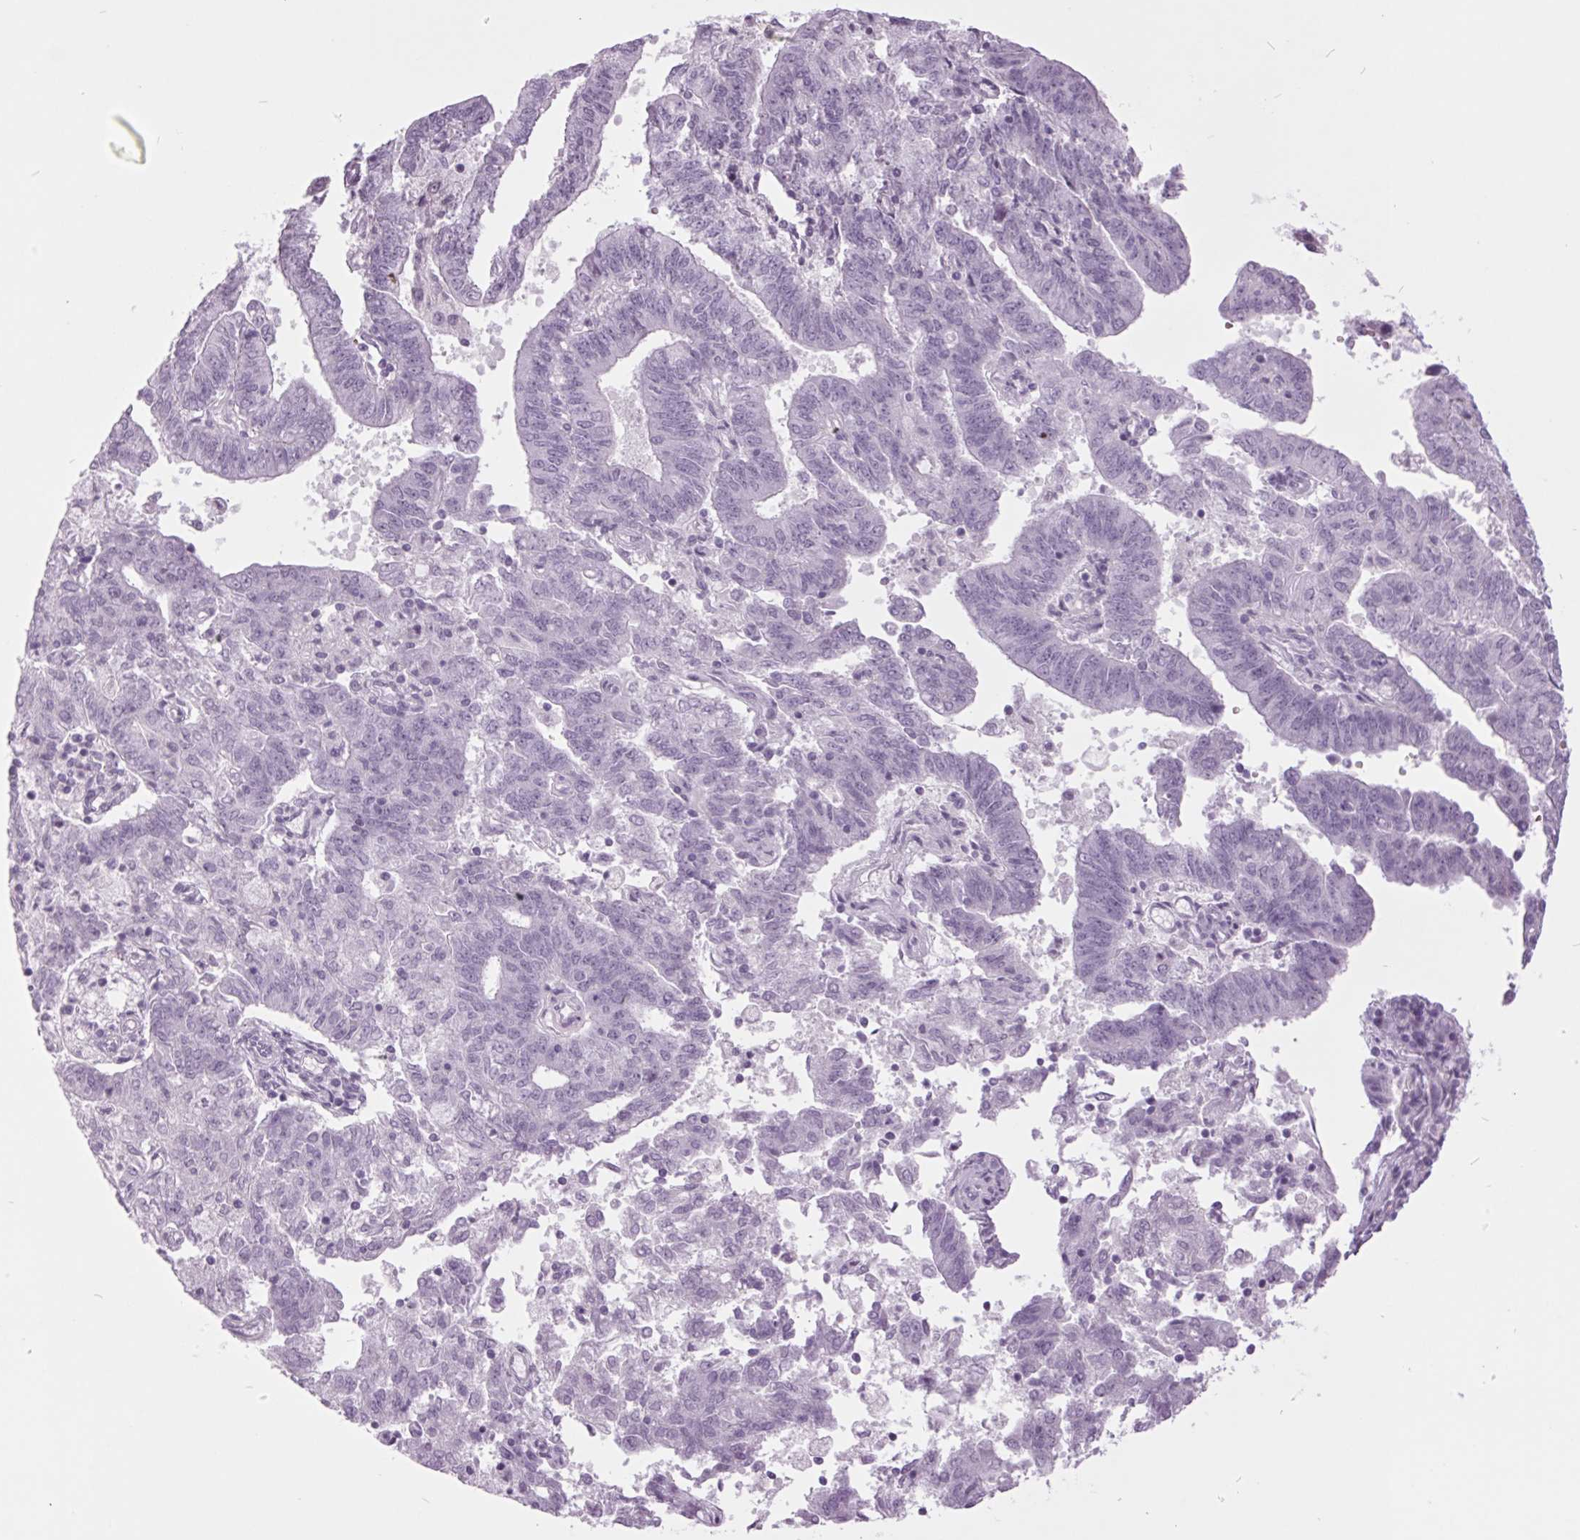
{"staining": {"intensity": "negative", "quantity": "none", "location": "none"}, "tissue": "endometrial cancer", "cell_type": "Tumor cells", "image_type": "cancer", "snomed": [{"axis": "morphology", "description": "Adenocarcinoma, NOS"}, {"axis": "topography", "description": "Endometrium"}], "caption": "The micrograph demonstrates no significant positivity in tumor cells of adenocarcinoma (endometrial). (Brightfield microscopy of DAB (3,3'-diaminobenzidine) immunohistochemistry (IHC) at high magnification).", "gene": "ODAD2", "patient": {"sex": "female", "age": 82}}